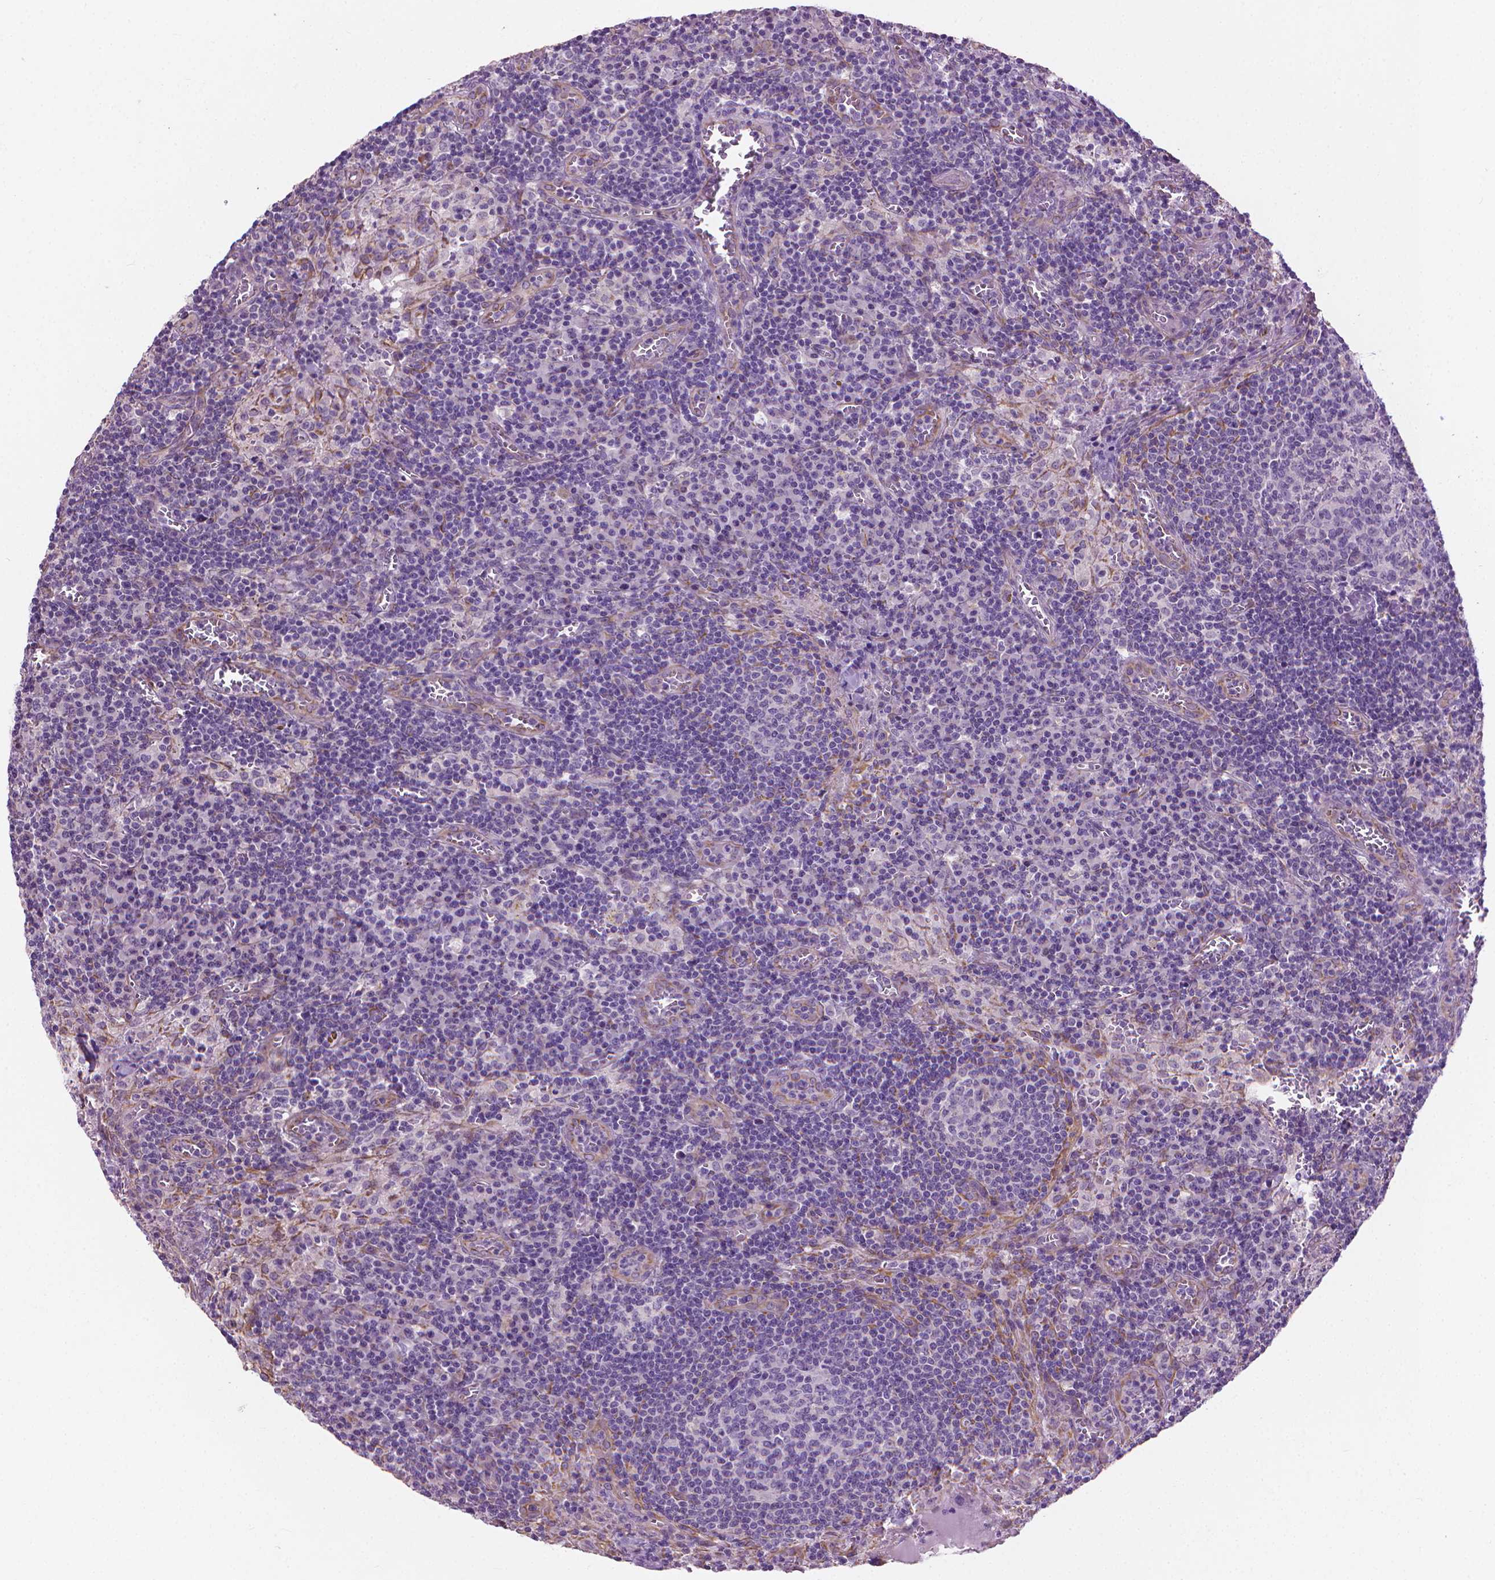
{"staining": {"intensity": "negative", "quantity": "none", "location": "none"}, "tissue": "lymph node", "cell_type": "Germinal center cells", "image_type": "normal", "snomed": [{"axis": "morphology", "description": "Normal tissue, NOS"}, {"axis": "topography", "description": "Lymph node"}], "caption": "Germinal center cells are negative for protein expression in normal human lymph node. (Immunohistochemistry (ihc), brightfield microscopy, high magnification).", "gene": "KRT73", "patient": {"sex": "male", "age": 62}}